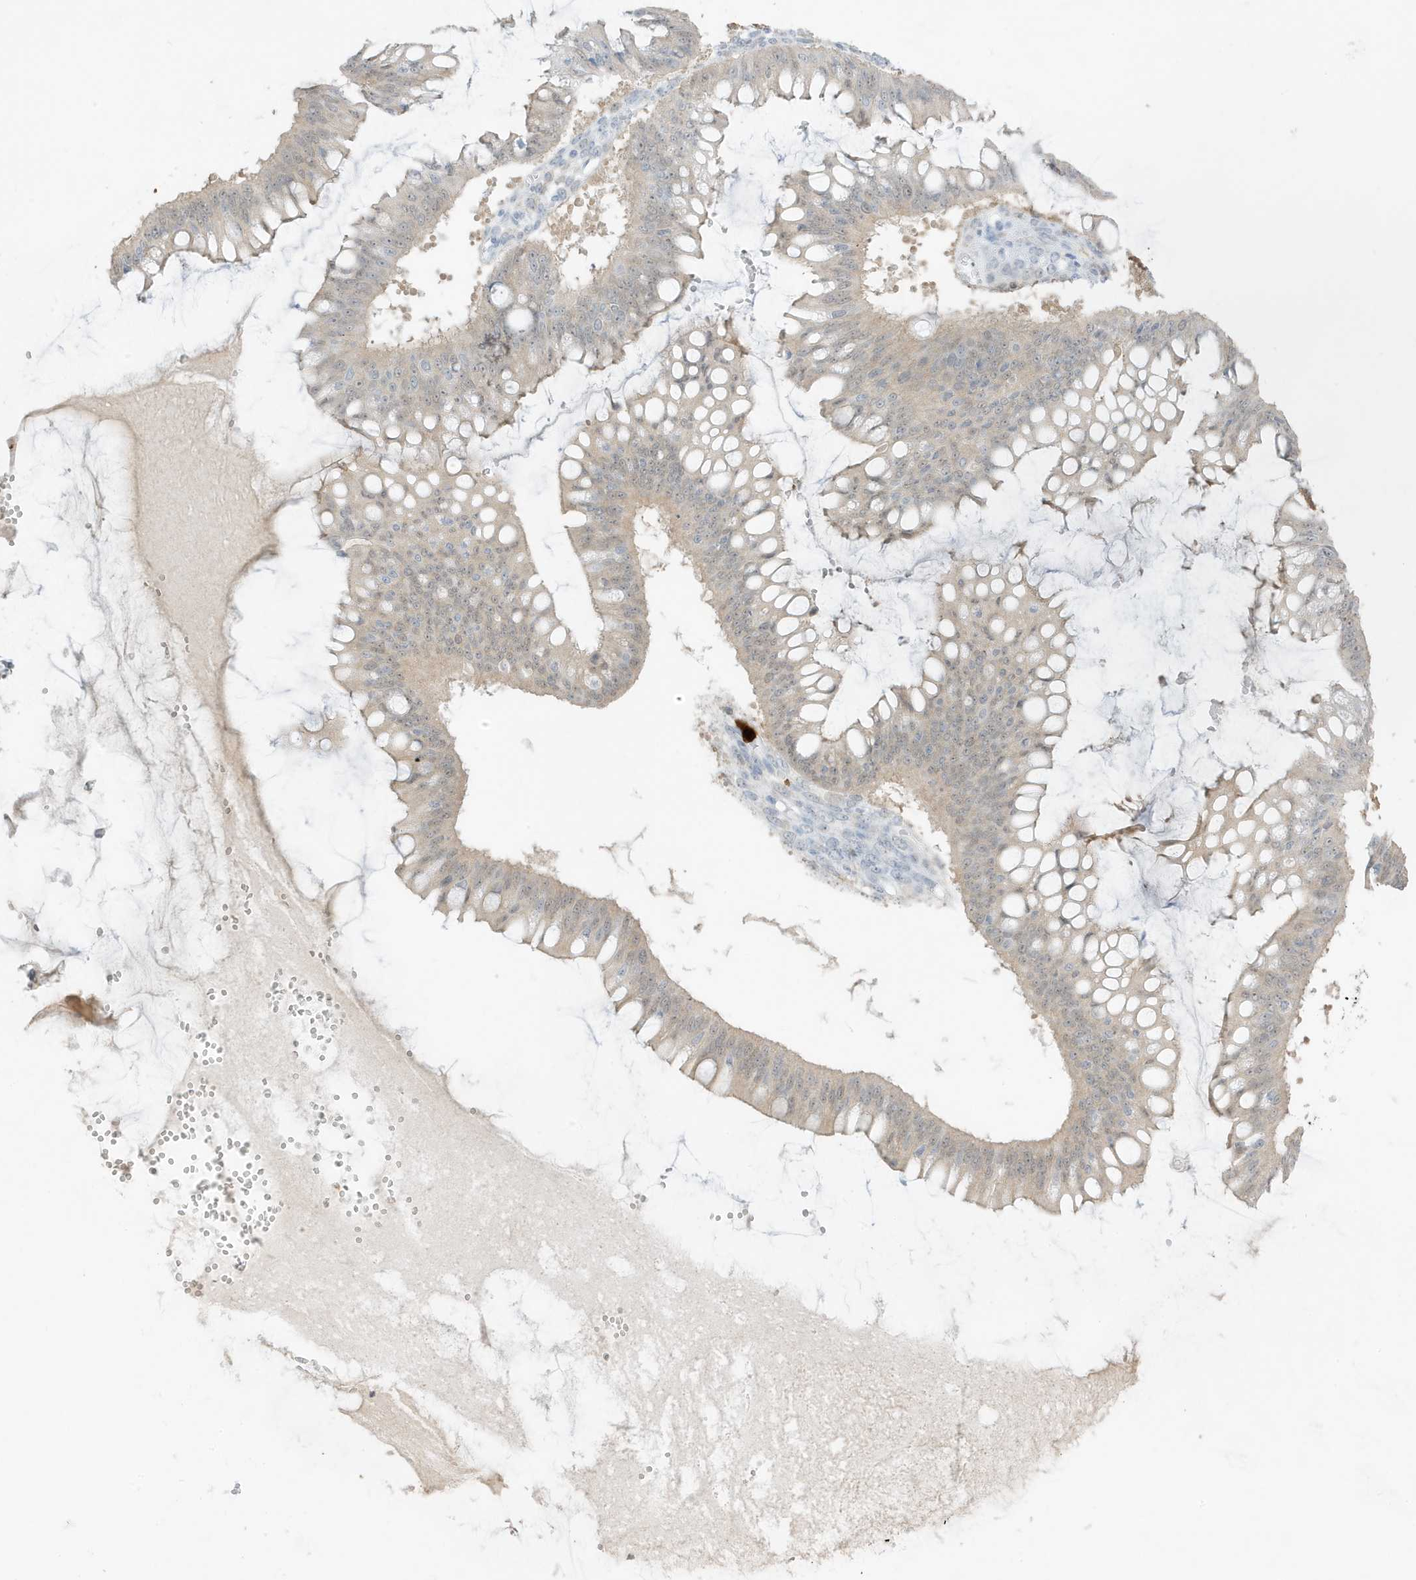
{"staining": {"intensity": "weak", "quantity": ">75%", "location": "cytoplasmic/membranous,nuclear"}, "tissue": "ovarian cancer", "cell_type": "Tumor cells", "image_type": "cancer", "snomed": [{"axis": "morphology", "description": "Cystadenocarcinoma, mucinous, NOS"}, {"axis": "topography", "description": "Ovary"}], "caption": "A histopathology image showing weak cytoplasmic/membranous and nuclear staining in about >75% of tumor cells in mucinous cystadenocarcinoma (ovarian), as visualized by brown immunohistochemical staining.", "gene": "GCA", "patient": {"sex": "female", "age": 73}}